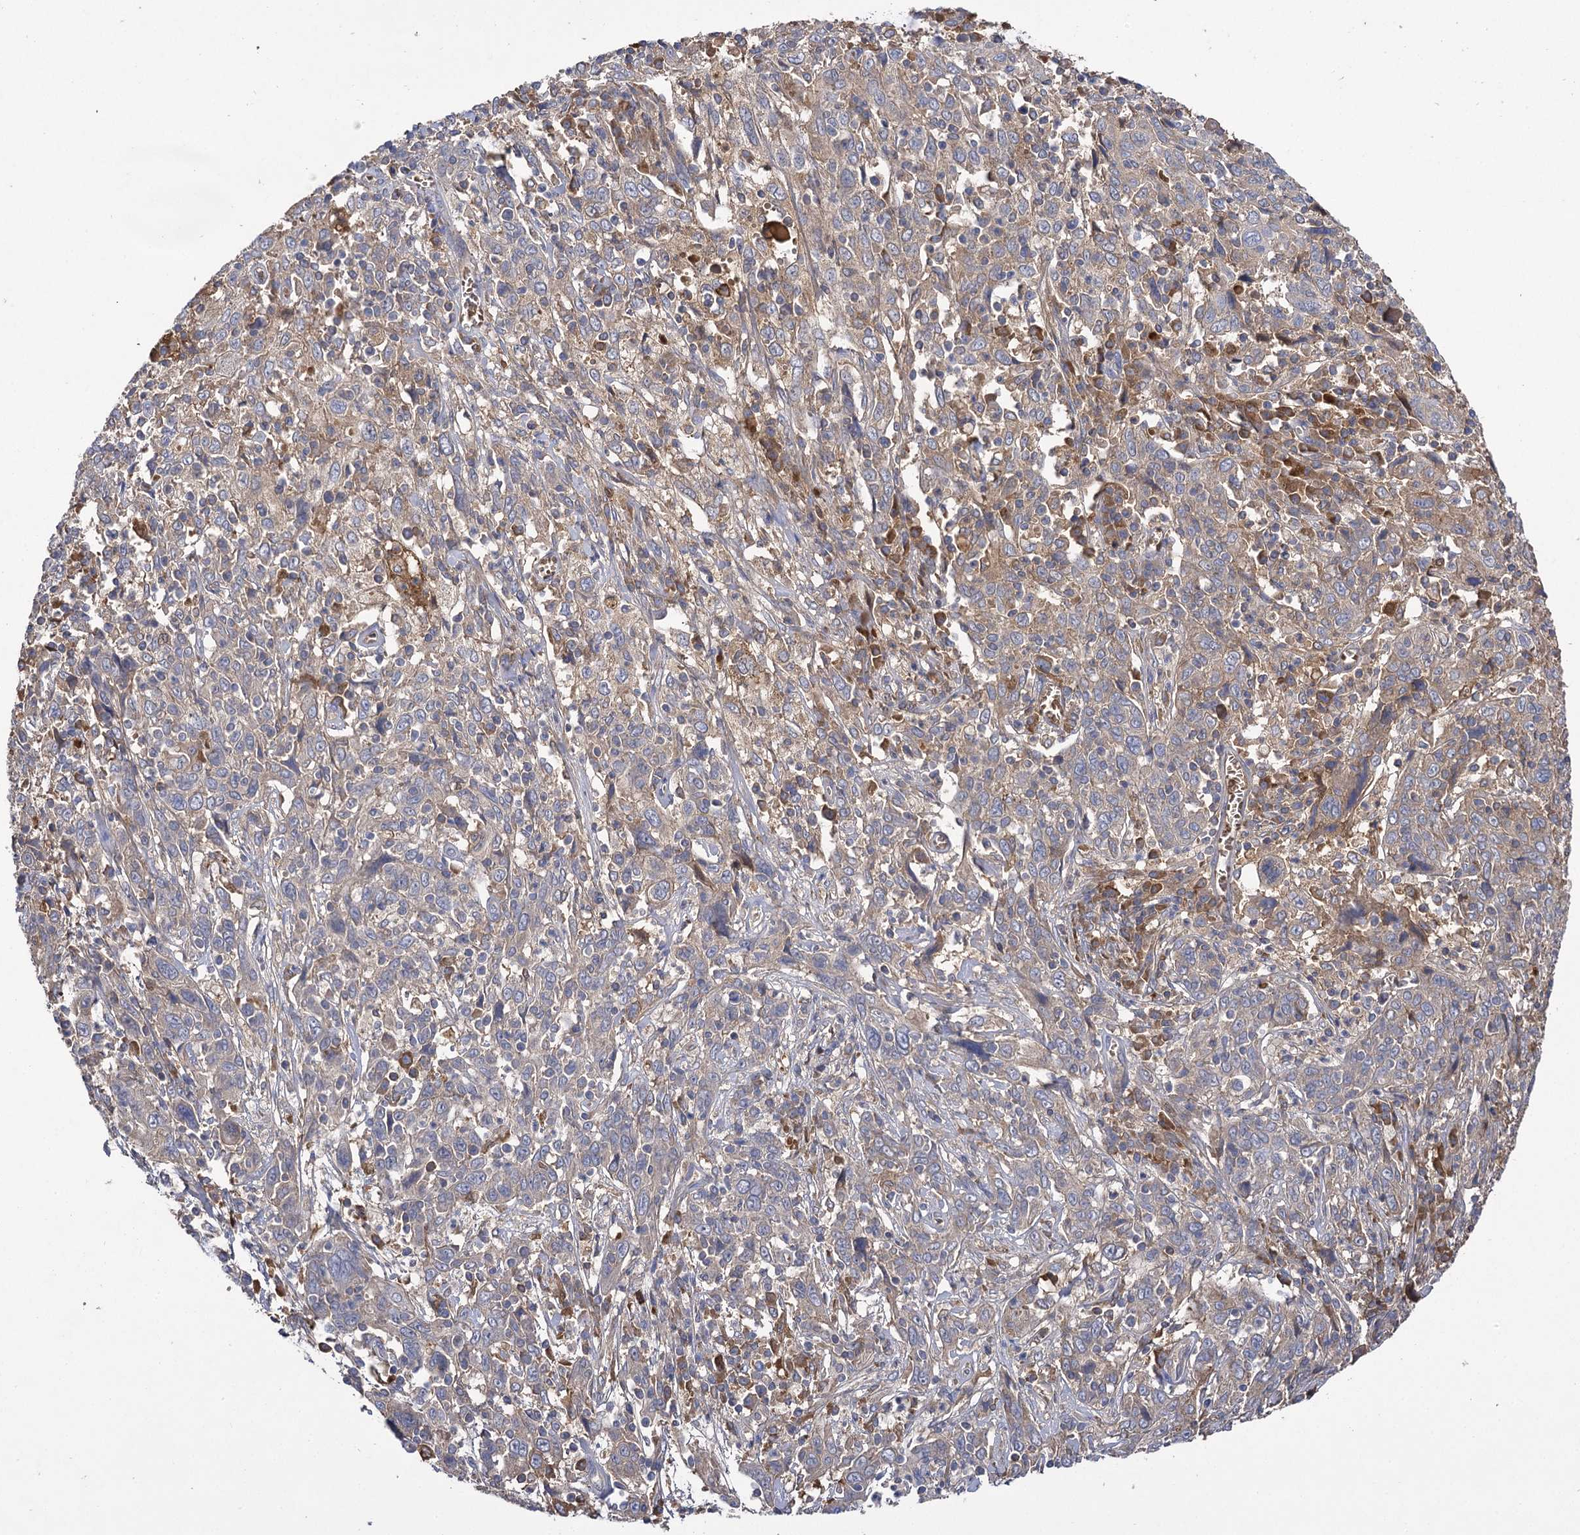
{"staining": {"intensity": "weak", "quantity": "<25%", "location": "cytoplasmic/membranous"}, "tissue": "cervical cancer", "cell_type": "Tumor cells", "image_type": "cancer", "snomed": [{"axis": "morphology", "description": "Squamous cell carcinoma, NOS"}, {"axis": "topography", "description": "Cervix"}], "caption": "An immunohistochemistry (IHC) histopathology image of cervical cancer (squamous cell carcinoma) is shown. There is no staining in tumor cells of cervical cancer (squamous cell carcinoma).", "gene": "USP50", "patient": {"sex": "female", "age": 46}}